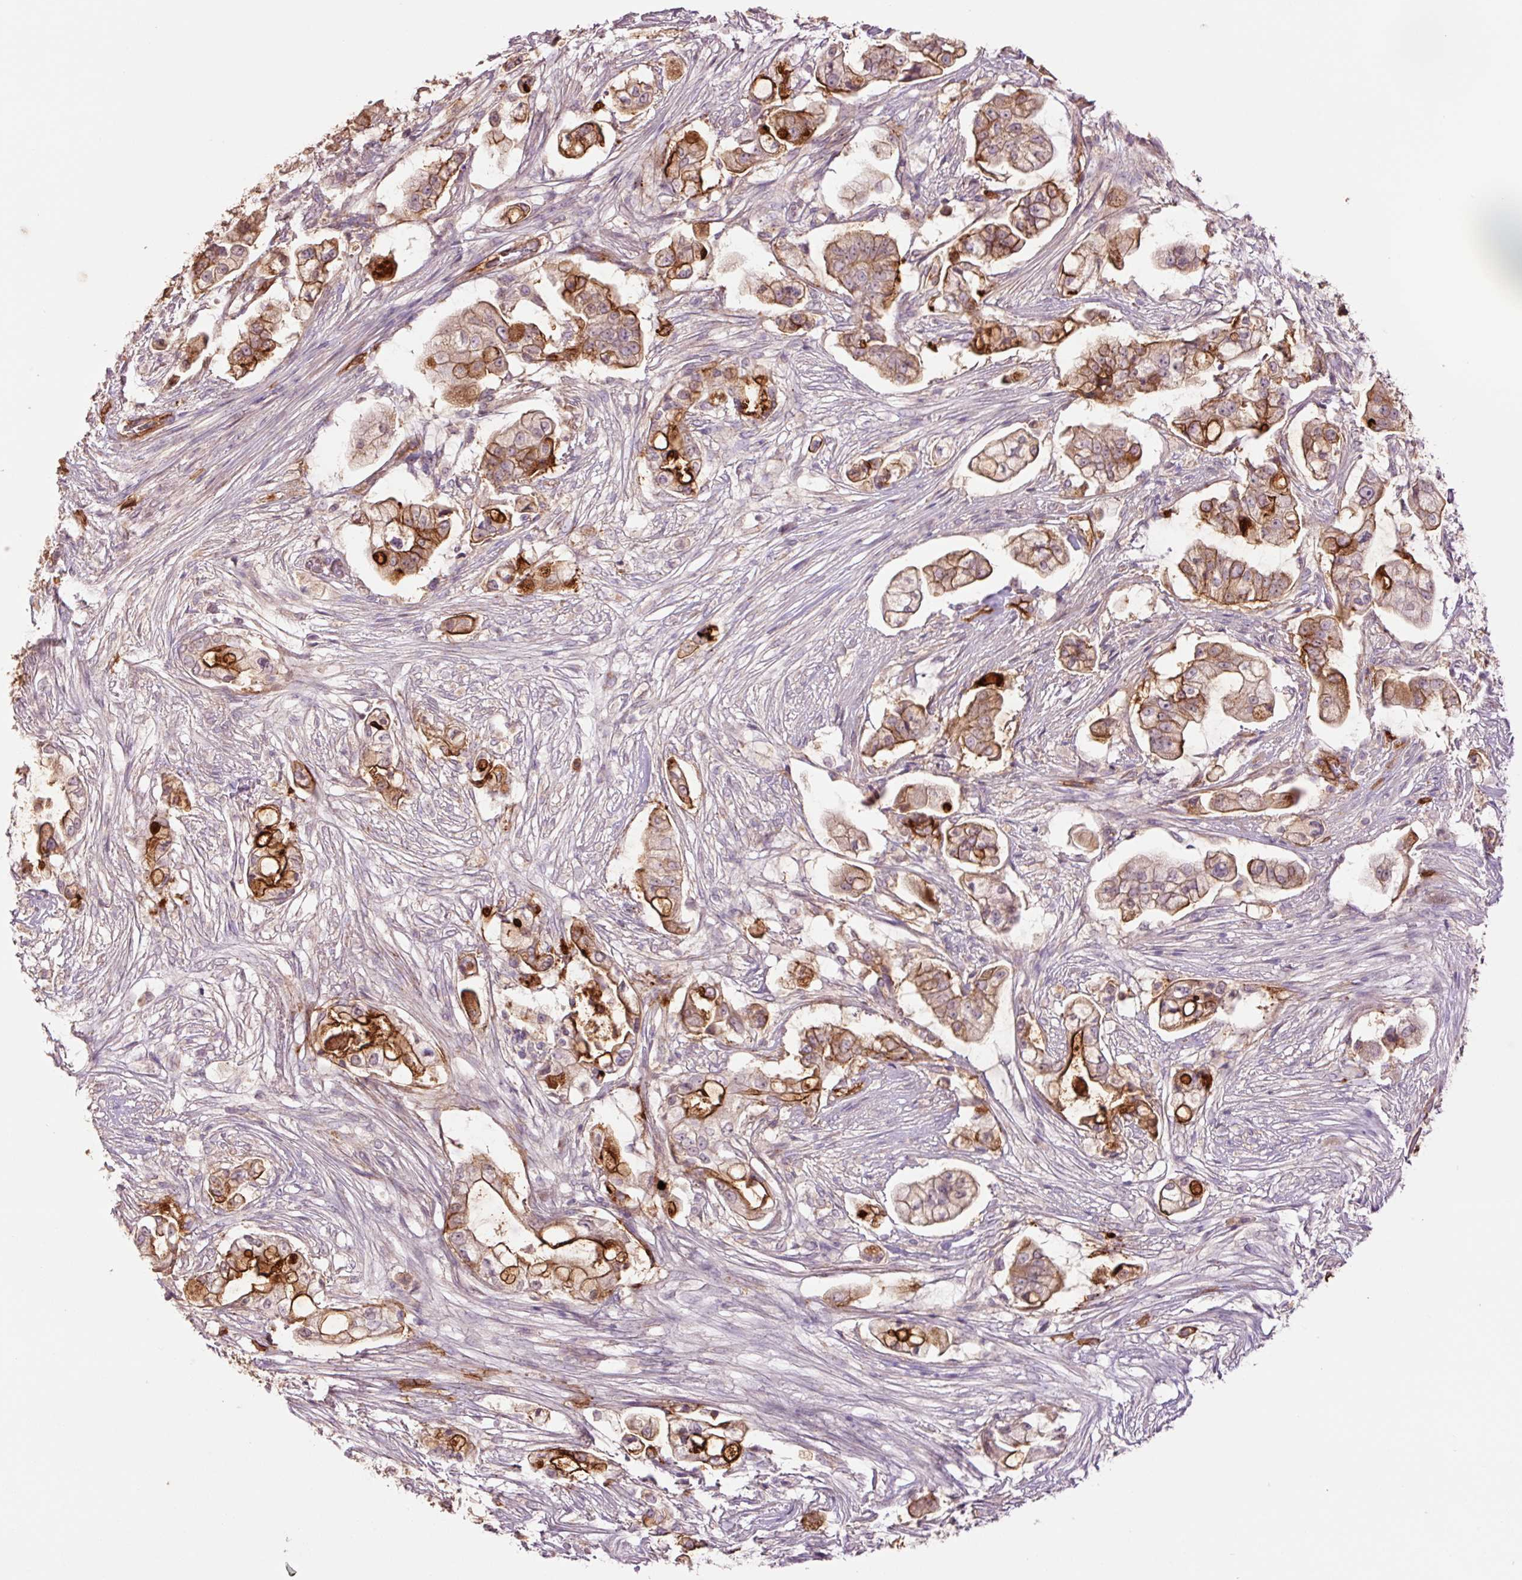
{"staining": {"intensity": "strong", "quantity": "25%-75%", "location": "cytoplasmic/membranous"}, "tissue": "pancreatic cancer", "cell_type": "Tumor cells", "image_type": "cancer", "snomed": [{"axis": "morphology", "description": "Adenocarcinoma, NOS"}, {"axis": "topography", "description": "Pancreas"}], "caption": "Tumor cells display strong cytoplasmic/membranous expression in about 25%-75% of cells in pancreatic adenocarcinoma.", "gene": "SLC1A4", "patient": {"sex": "female", "age": 69}}